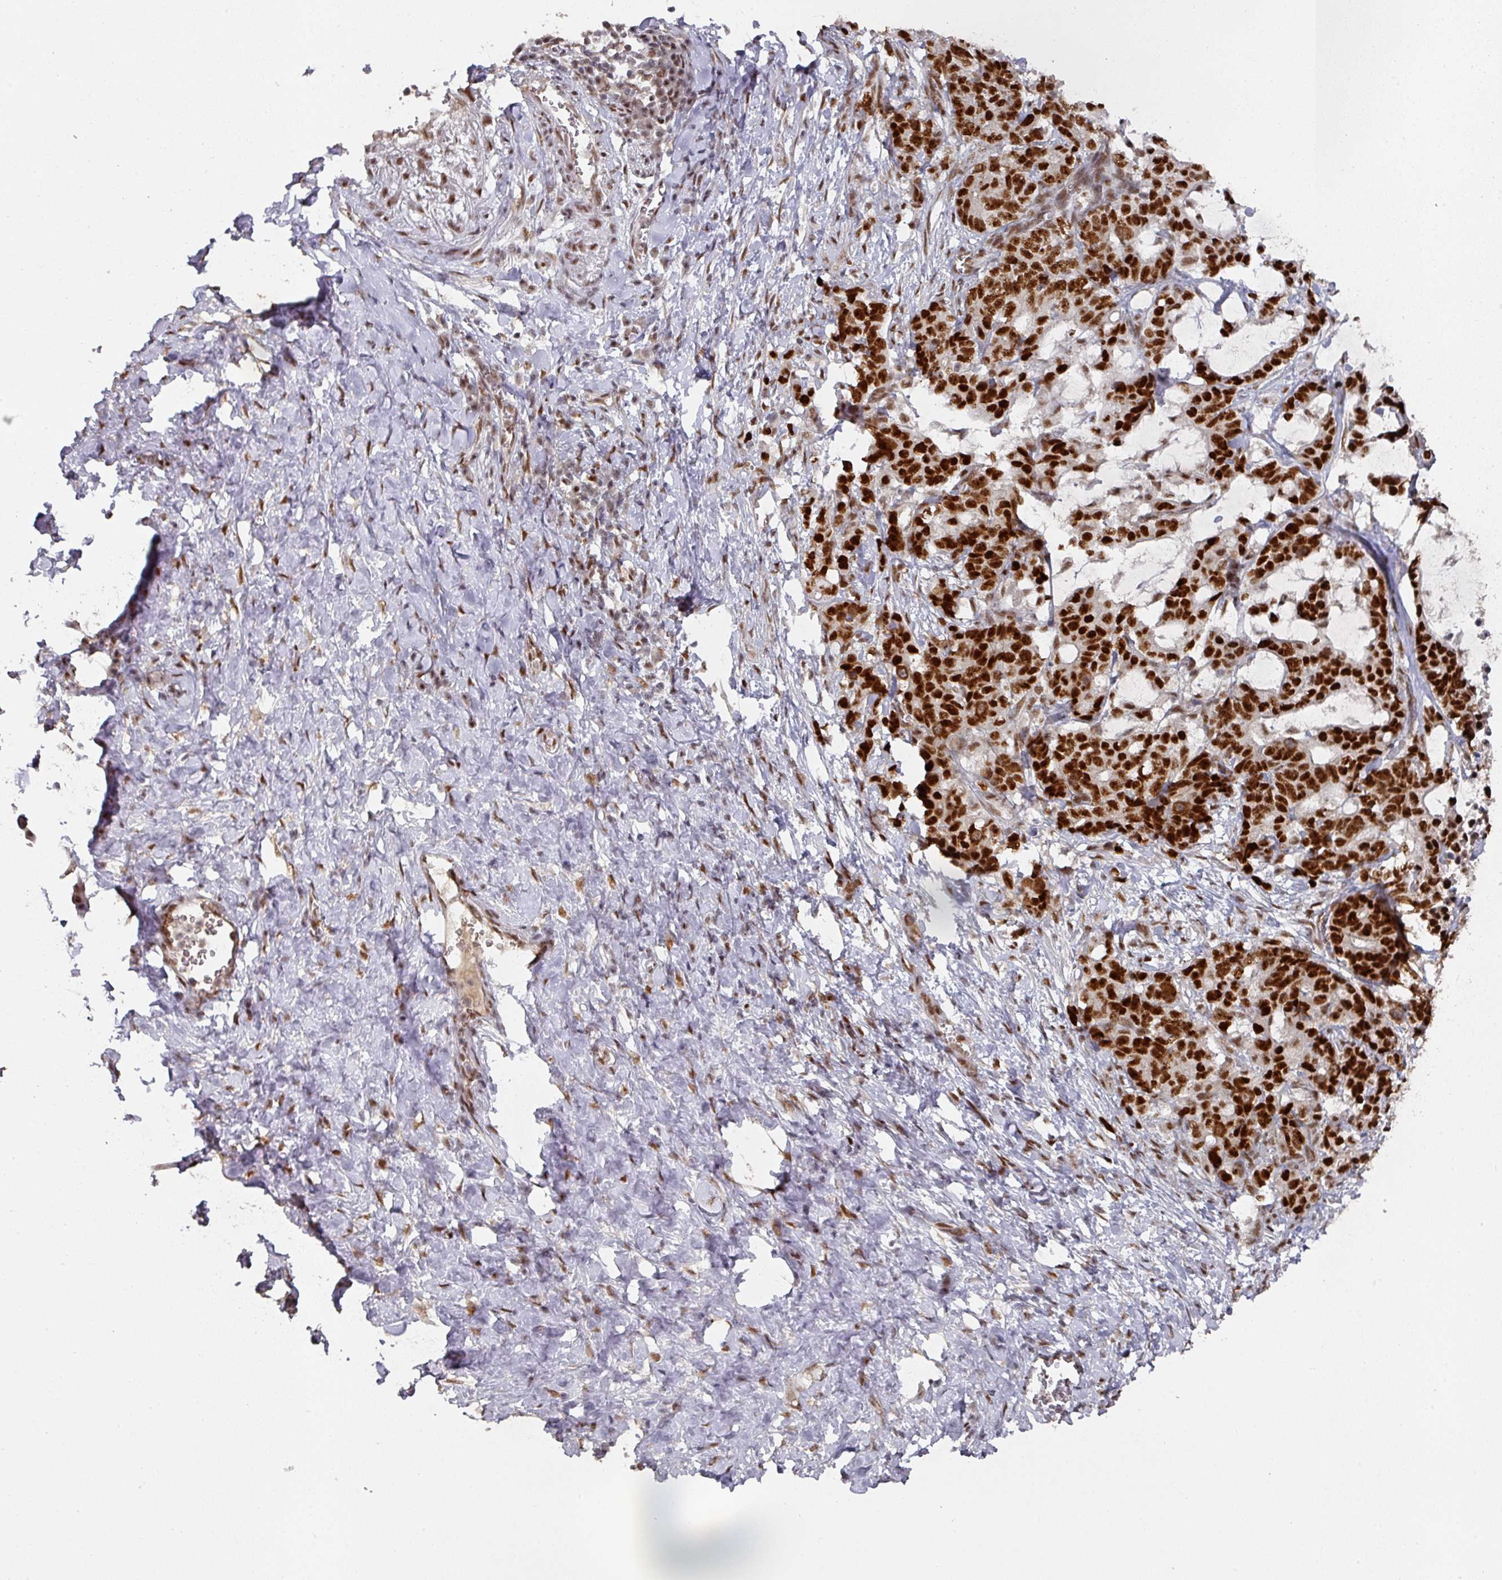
{"staining": {"intensity": "strong", "quantity": ">75%", "location": "nuclear"}, "tissue": "stomach cancer", "cell_type": "Tumor cells", "image_type": "cancer", "snomed": [{"axis": "morphology", "description": "Normal tissue, NOS"}, {"axis": "morphology", "description": "Adenocarcinoma, NOS"}, {"axis": "topography", "description": "Stomach"}], "caption": "Tumor cells display high levels of strong nuclear positivity in about >75% of cells in stomach cancer.", "gene": "MEPCE", "patient": {"sex": "female", "age": 64}}